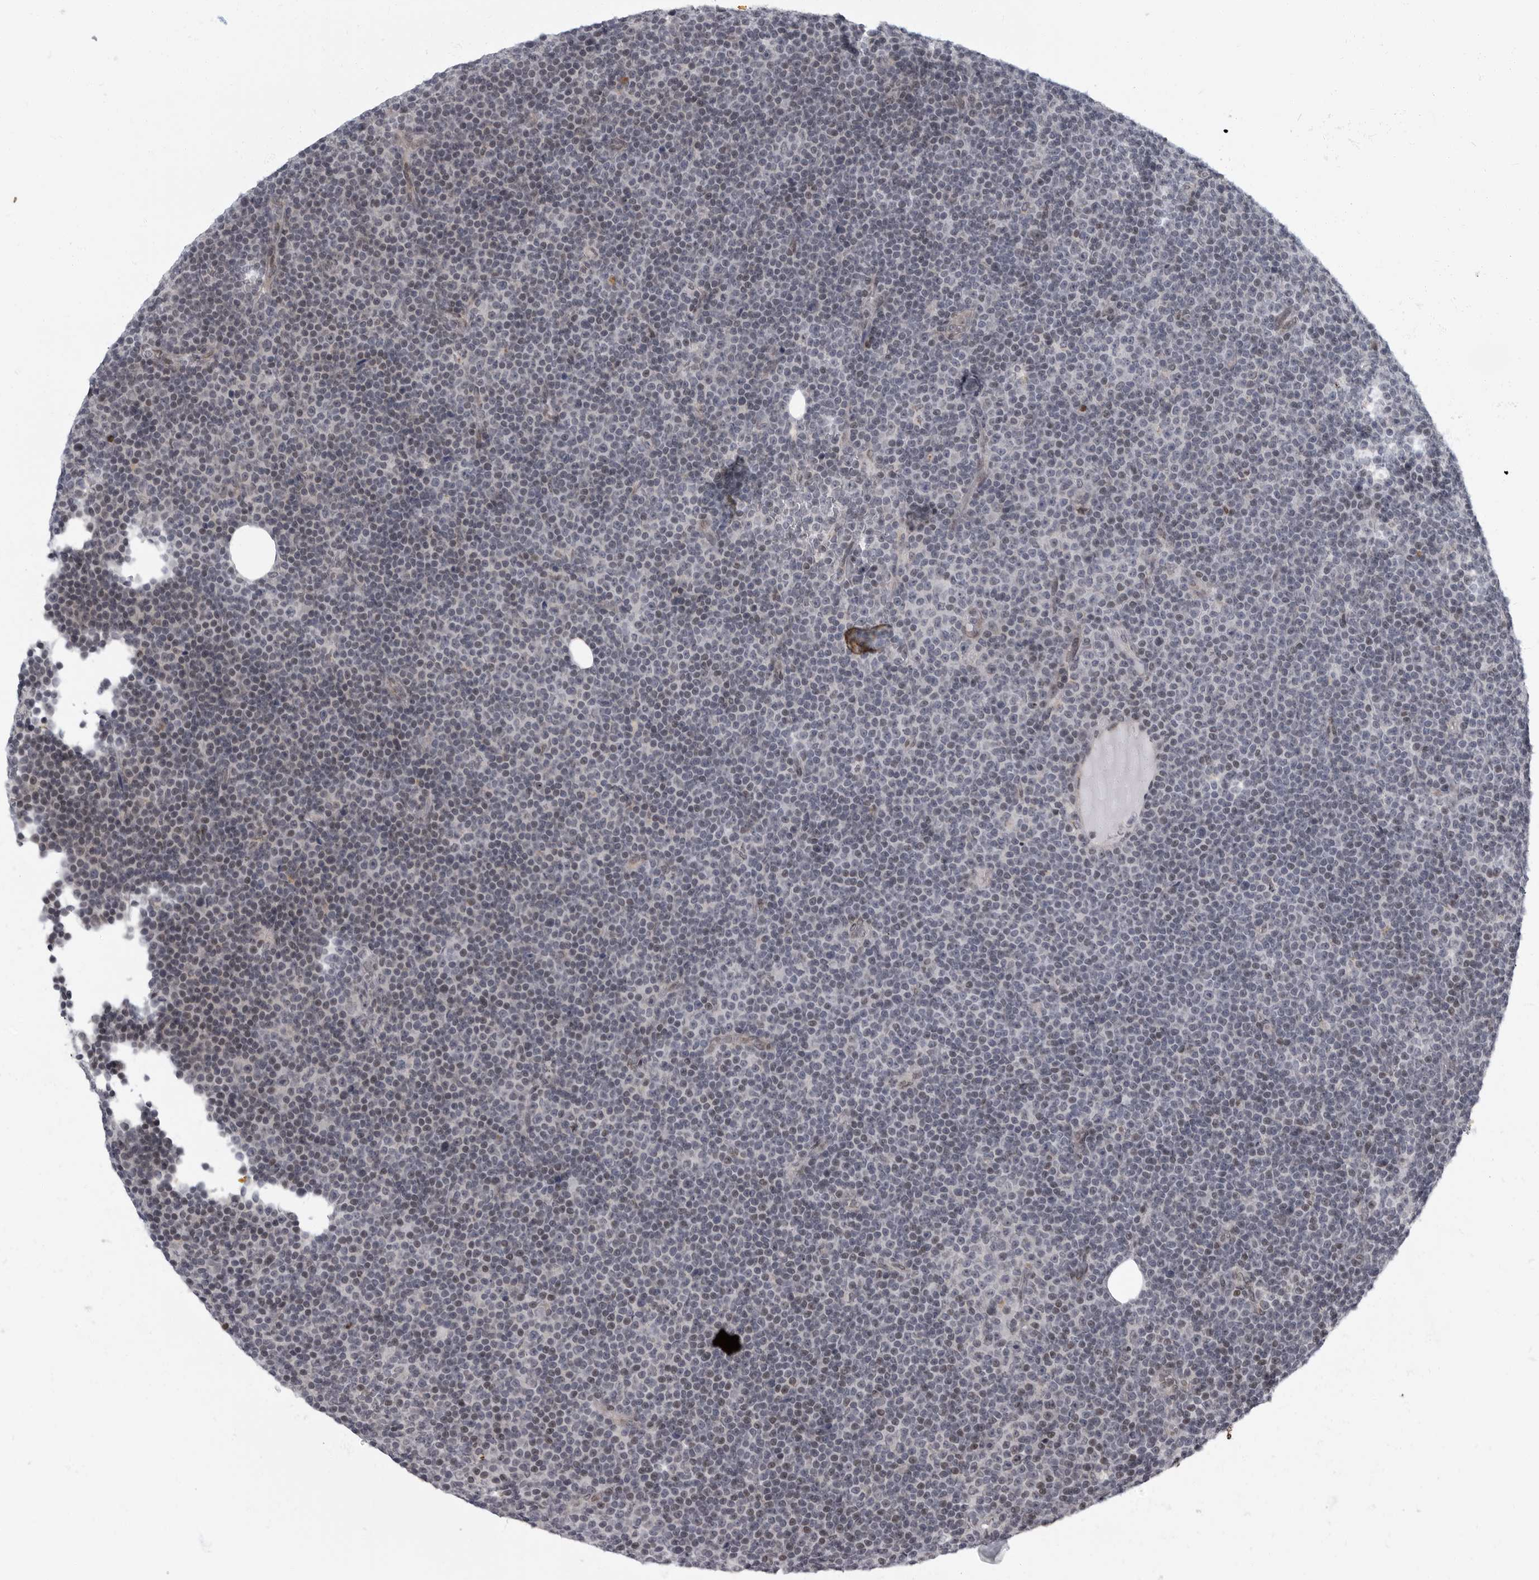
{"staining": {"intensity": "negative", "quantity": "none", "location": "none"}, "tissue": "lymphoma", "cell_type": "Tumor cells", "image_type": "cancer", "snomed": [{"axis": "morphology", "description": "Malignant lymphoma, non-Hodgkin's type, Low grade"}, {"axis": "topography", "description": "Lymph node"}], "caption": "Protein analysis of lymphoma shows no significant expression in tumor cells.", "gene": "EVI5", "patient": {"sex": "female", "age": 67}}